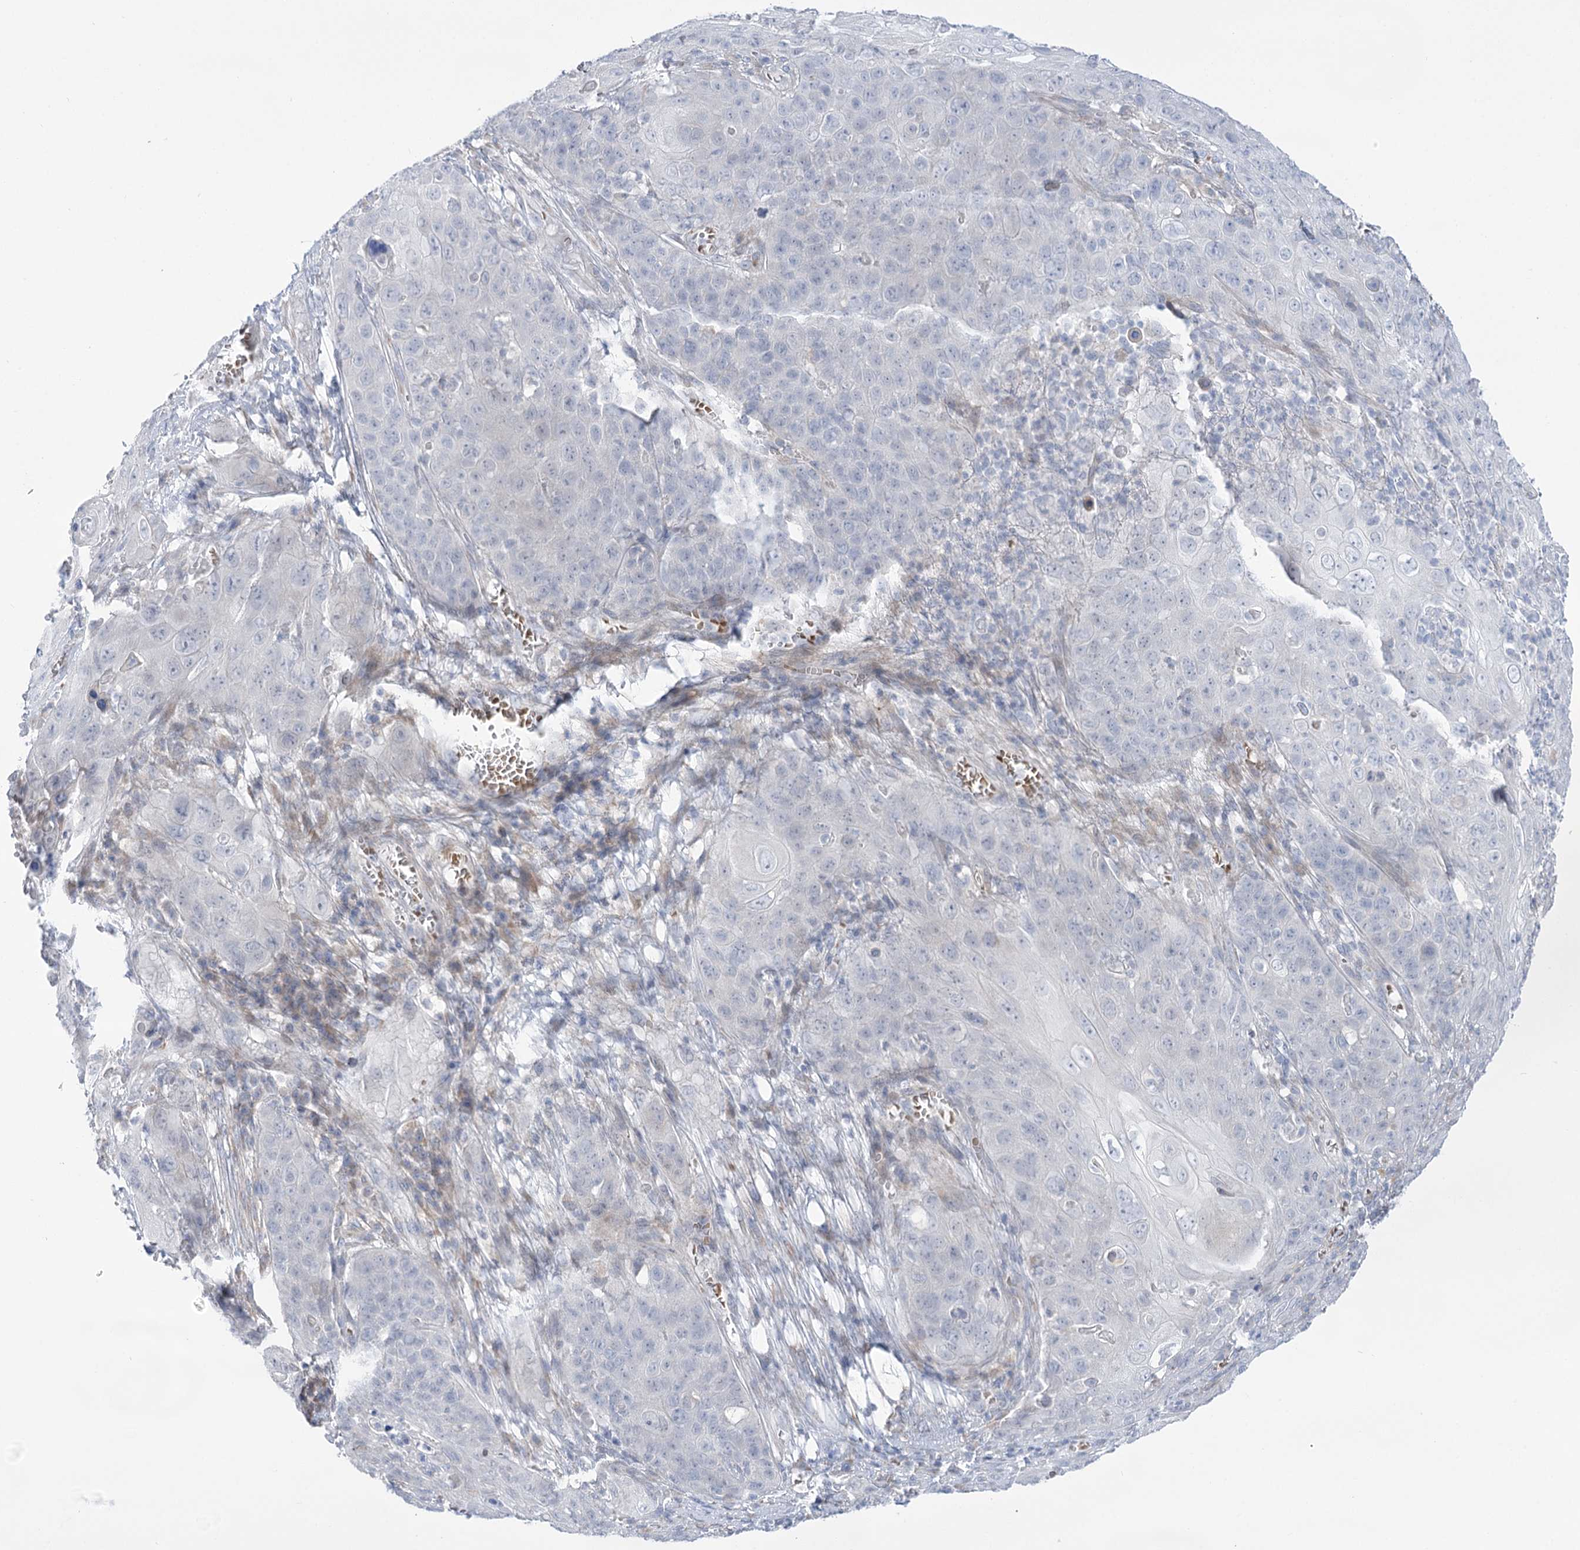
{"staining": {"intensity": "negative", "quantity": "none", "location": "none"}, "tissue": "skin cancer", "cell_type": "Tumor cells", "image_type": "cancer", "snomed": [{"axis": "morphology", "description": "Squamous cell carcinoma, NOS"}, {"axis": "topography", "description": "Skin"}], "caption": "Immunohistochemistry of human skin cancer displays no positivity in tumor cells.", "gene": "SIAE", "patient": {"sex": "male", "age": 55}}